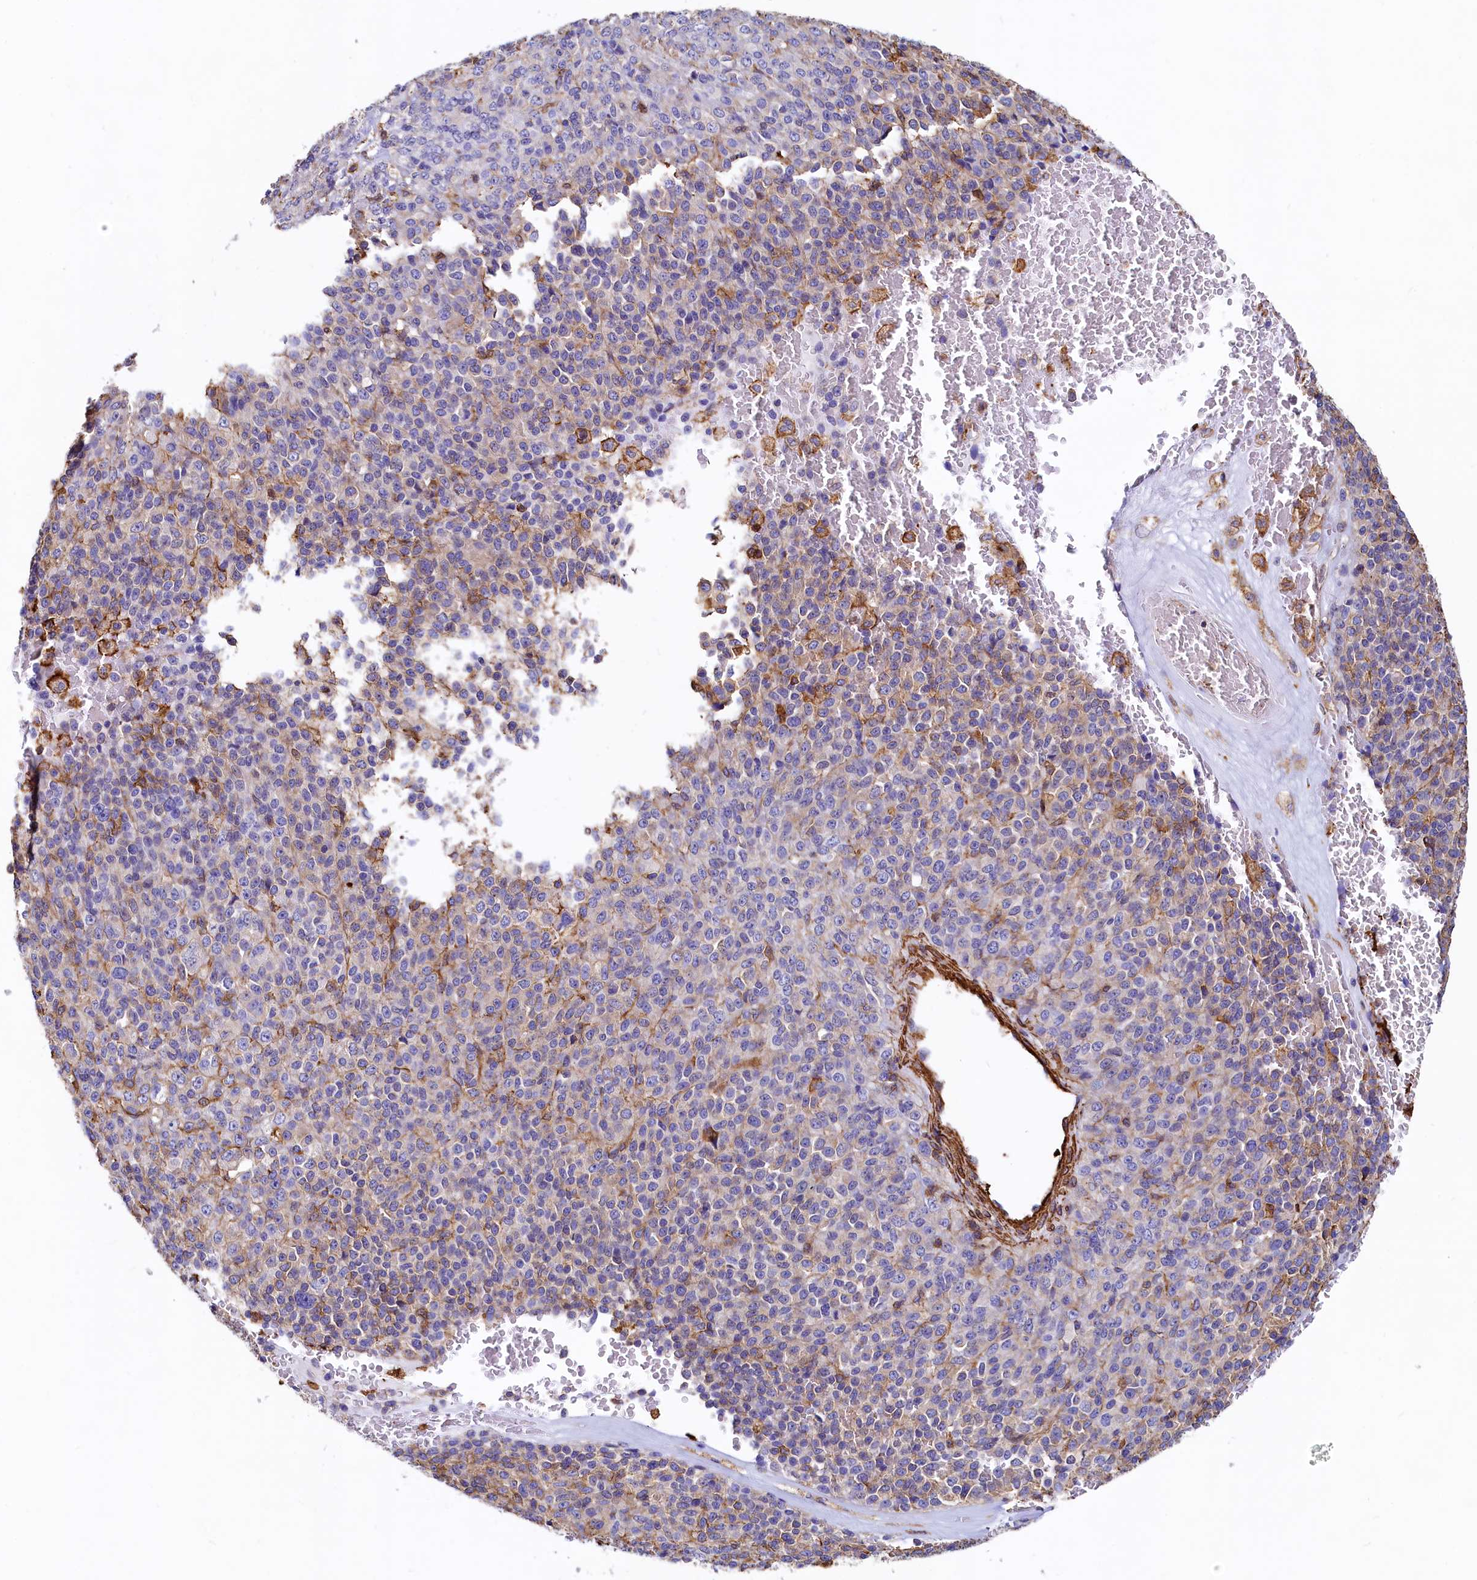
{"staining": {"intensity": "moderate", "quantity": "25%-75%", "location": "cytoplasmic/membranous"}, "tissue": "melanoma", "cell_type": "Tumor cells", "image_type": "cancer", "snomed": [{"axis": "morphology", "description": "Malignant melanoma, Metastatic site"}, {"axis": "topography", "description": "Brain"}], "caption": "Immunohistochemical staining of human melanoma reveals moderate cytoplasmic/membranous protein expression in approximately 25%-75% of tumor cells.", "gene": "THBS1", "patient": {"sex": "female", "age": 56}}